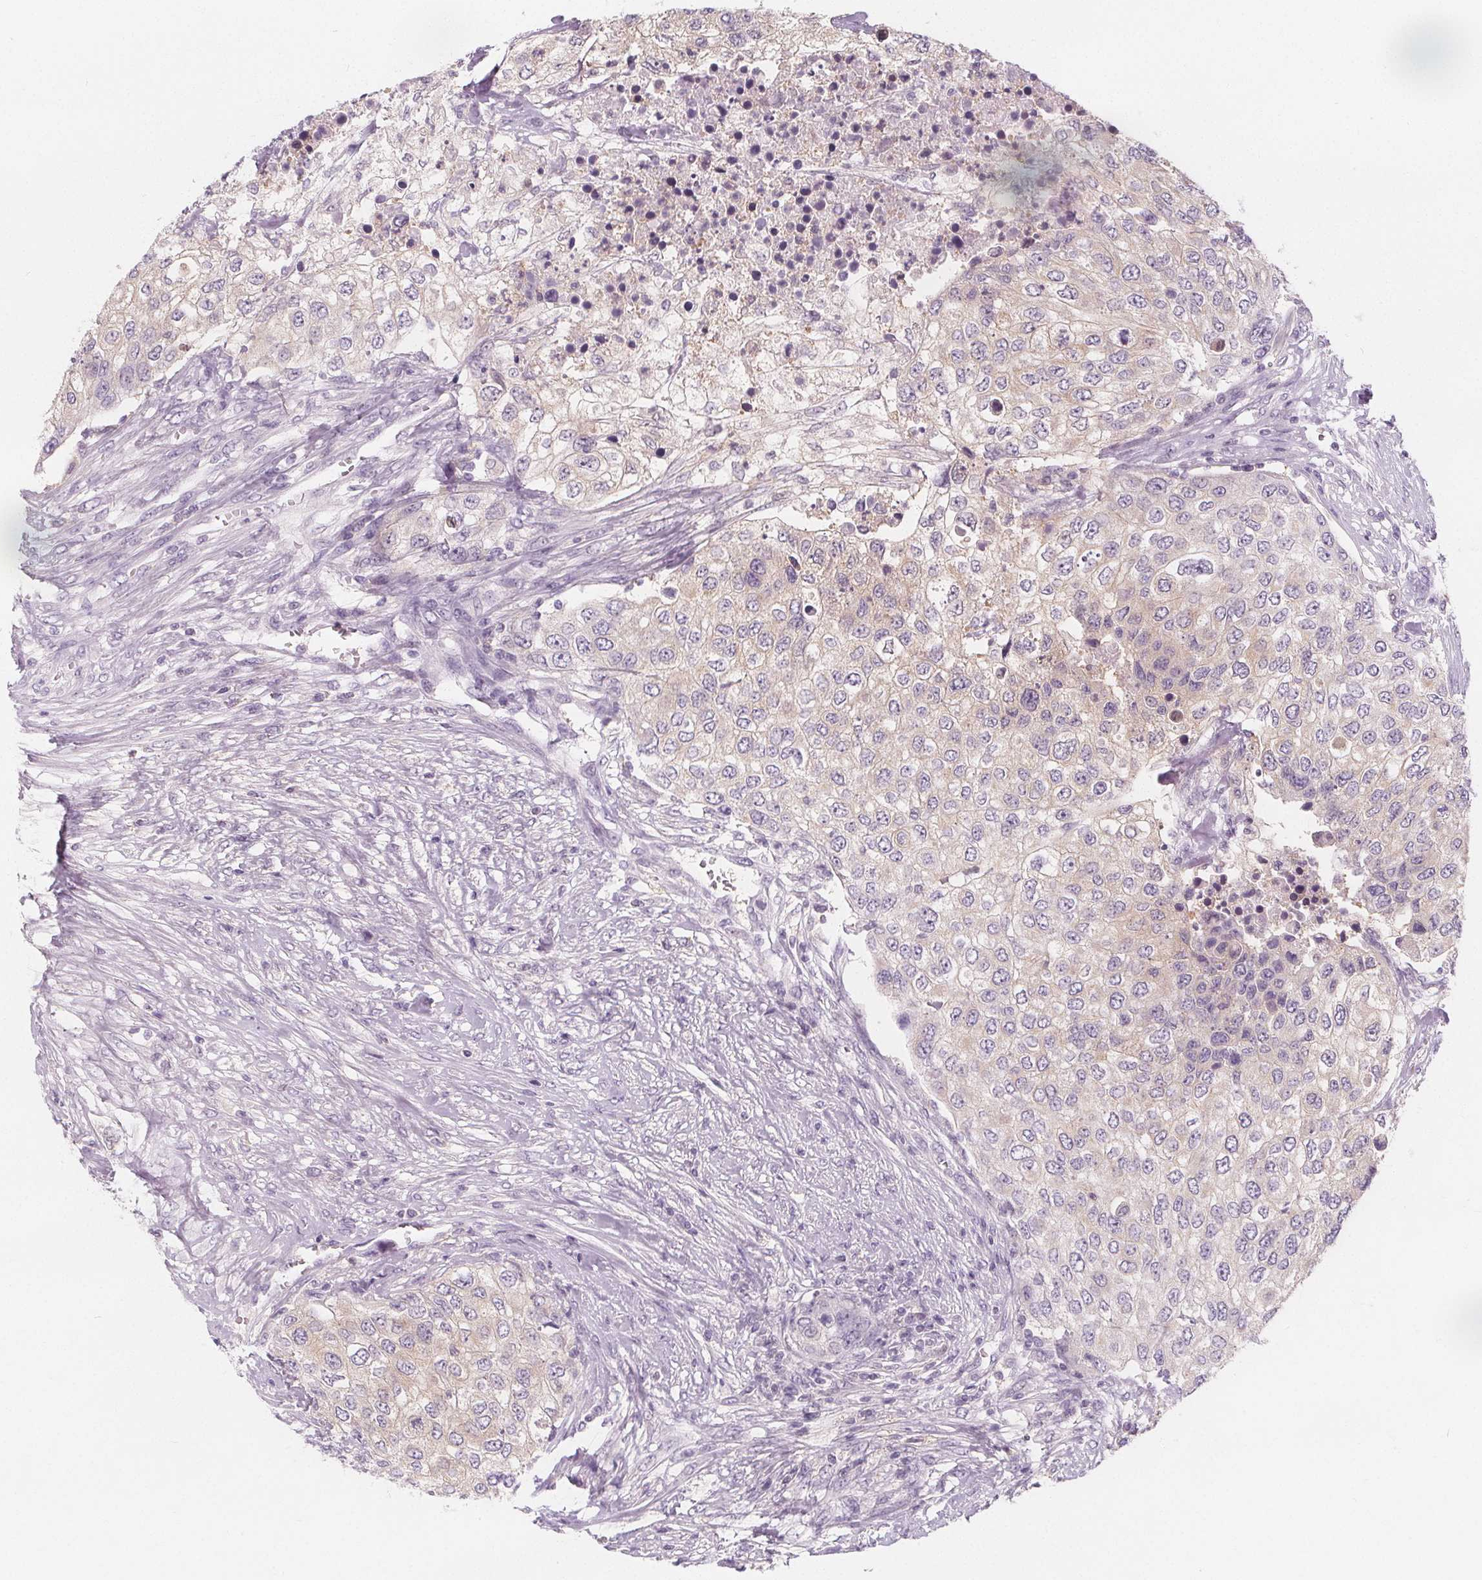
{"staining": {"intensity": "negative", "quantity": "none", "location": "none"}, "tissue": "urothelial cancer", "cell_type": "Tumor cells", "image_type": "cancer", "snomed": [{"axis": "morphology", "description": "Urothelial carcinoma, High grade"}, {"axis": "topography", "description": "Urinary bladder"}], "caption": "Immunohistochemistry micrograph of high-grade urothelial carcinoma stained for a protein (brown), which reveals no positivity in tumor cells.", "gene": "UGP2", "patient": {"sex": "female", "age": 78}}